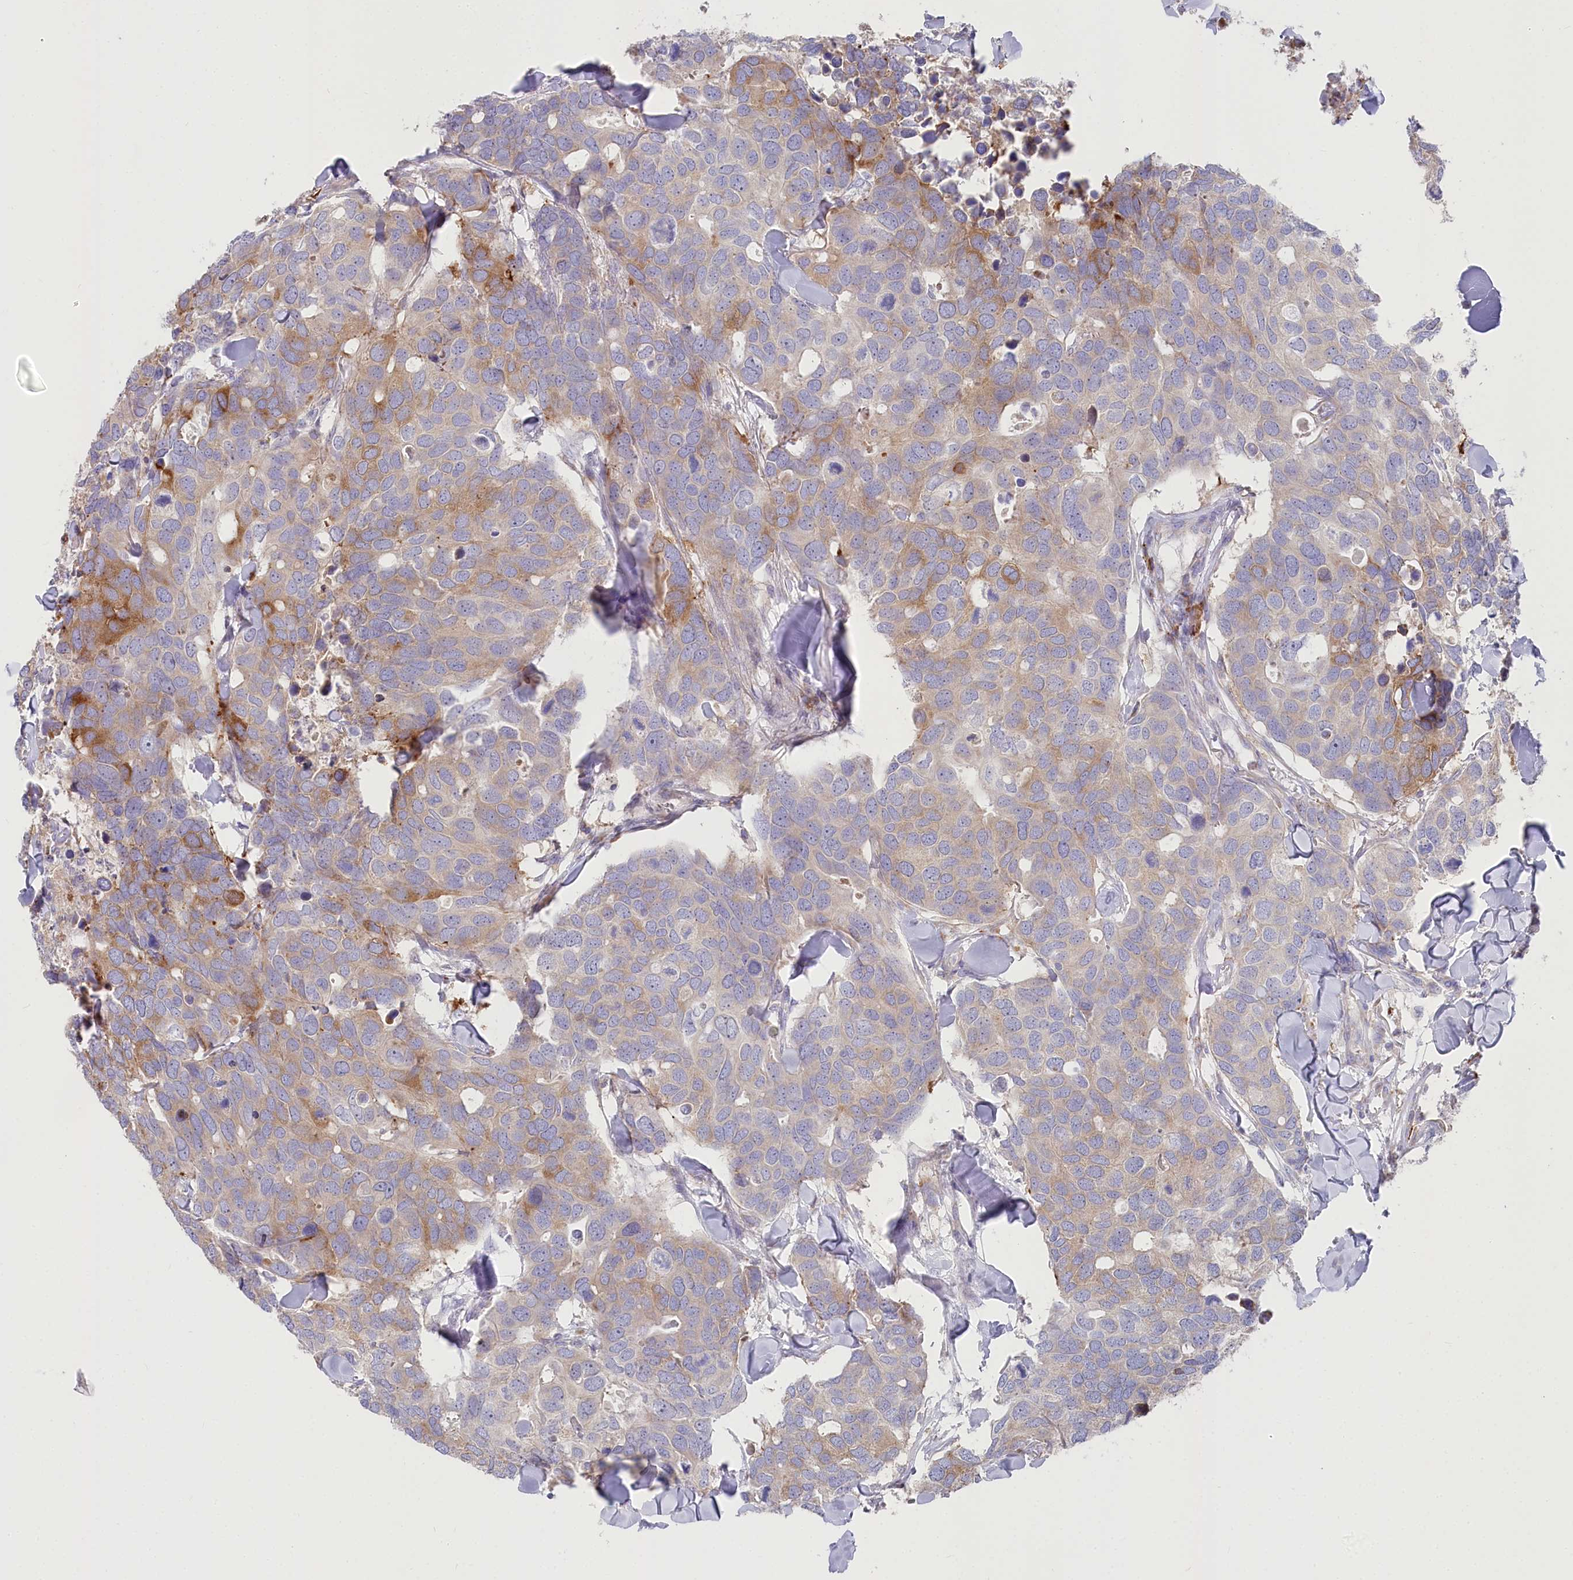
{"staining": {"intensity": "moderate", "quantity": "25%-75%", "location": "cytoplasmic/membranous"}, "tissue": "breast cancer", "cell_type": "Tumor cells", "image_type": "cancer", "snomed": [{"axis": "morphology", "description": "Duct carcinoma"}, {"axis": "topography", "description": "Breast"}], "caption": "Immunohistochemical staining of human breast invasive ductal carcinoma demonstrates medium levels of moderate cytoplasmic/membranous protein positivity in approximately 25%-75% of tumor cells.", "gene": "POGLUT1", "patient": {"sex": "female", "age": 83}}